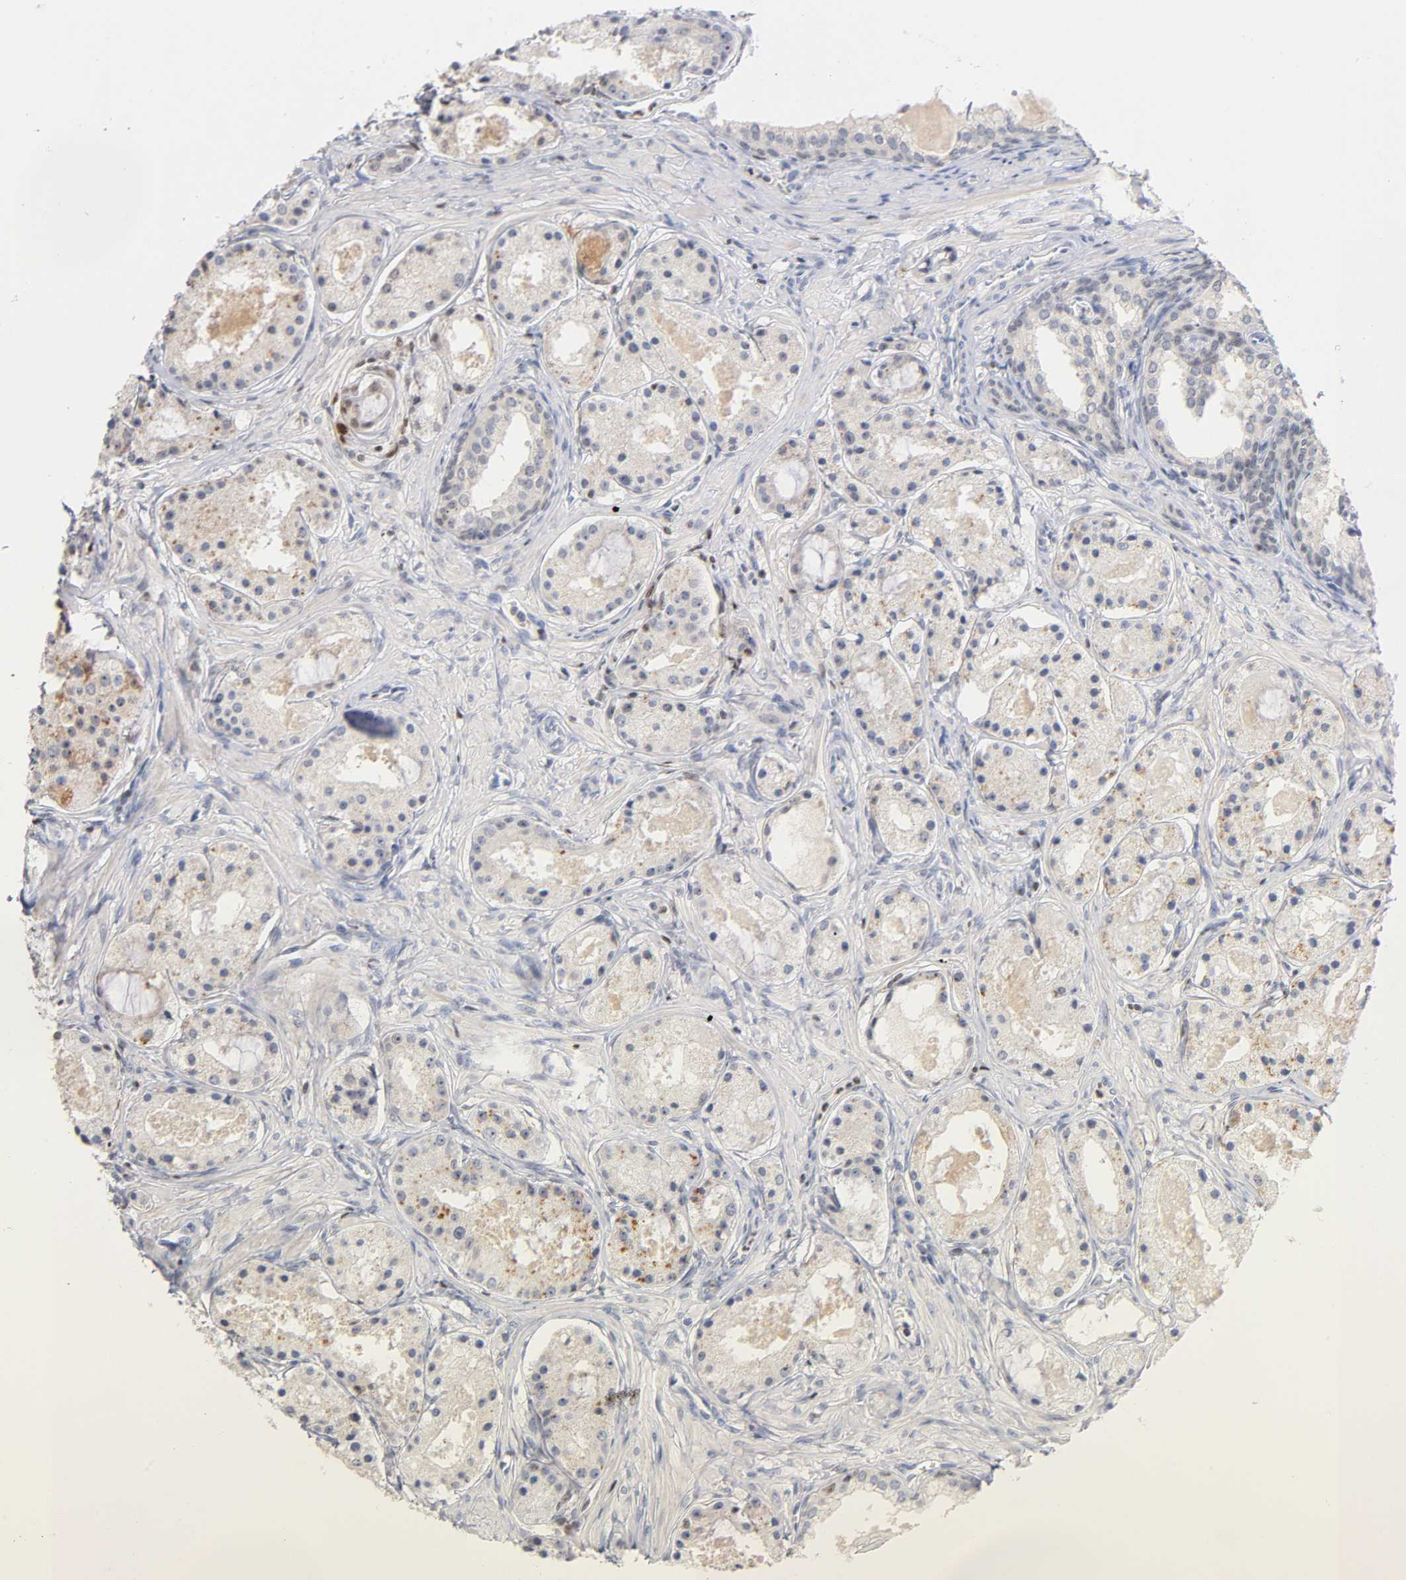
{"staining": {"intensity": "weak", "quantity": "25%-75%", "location": "cytoplasmic/membranous"}, "tissue": "prostate cancer", "cell_type": "Tumor cells", "image_type": "cancer", "snomed": [{"axis": "morphology", "description": "Adenocarcinoma, Low grade"}, {"axis": "topography", "description": "Prostate"}], "caption": "Tumor cells reveal low levels of weak cytoplasmic/membranous positivity in approximately 25%-75% of cells in prostate adenocarcinoma (low-grade). (brown staining indicates protein expression, while blue staining denotes nuclei).", "gene": "RUNX1", "patient": {"sex": "male", "age": 57}}